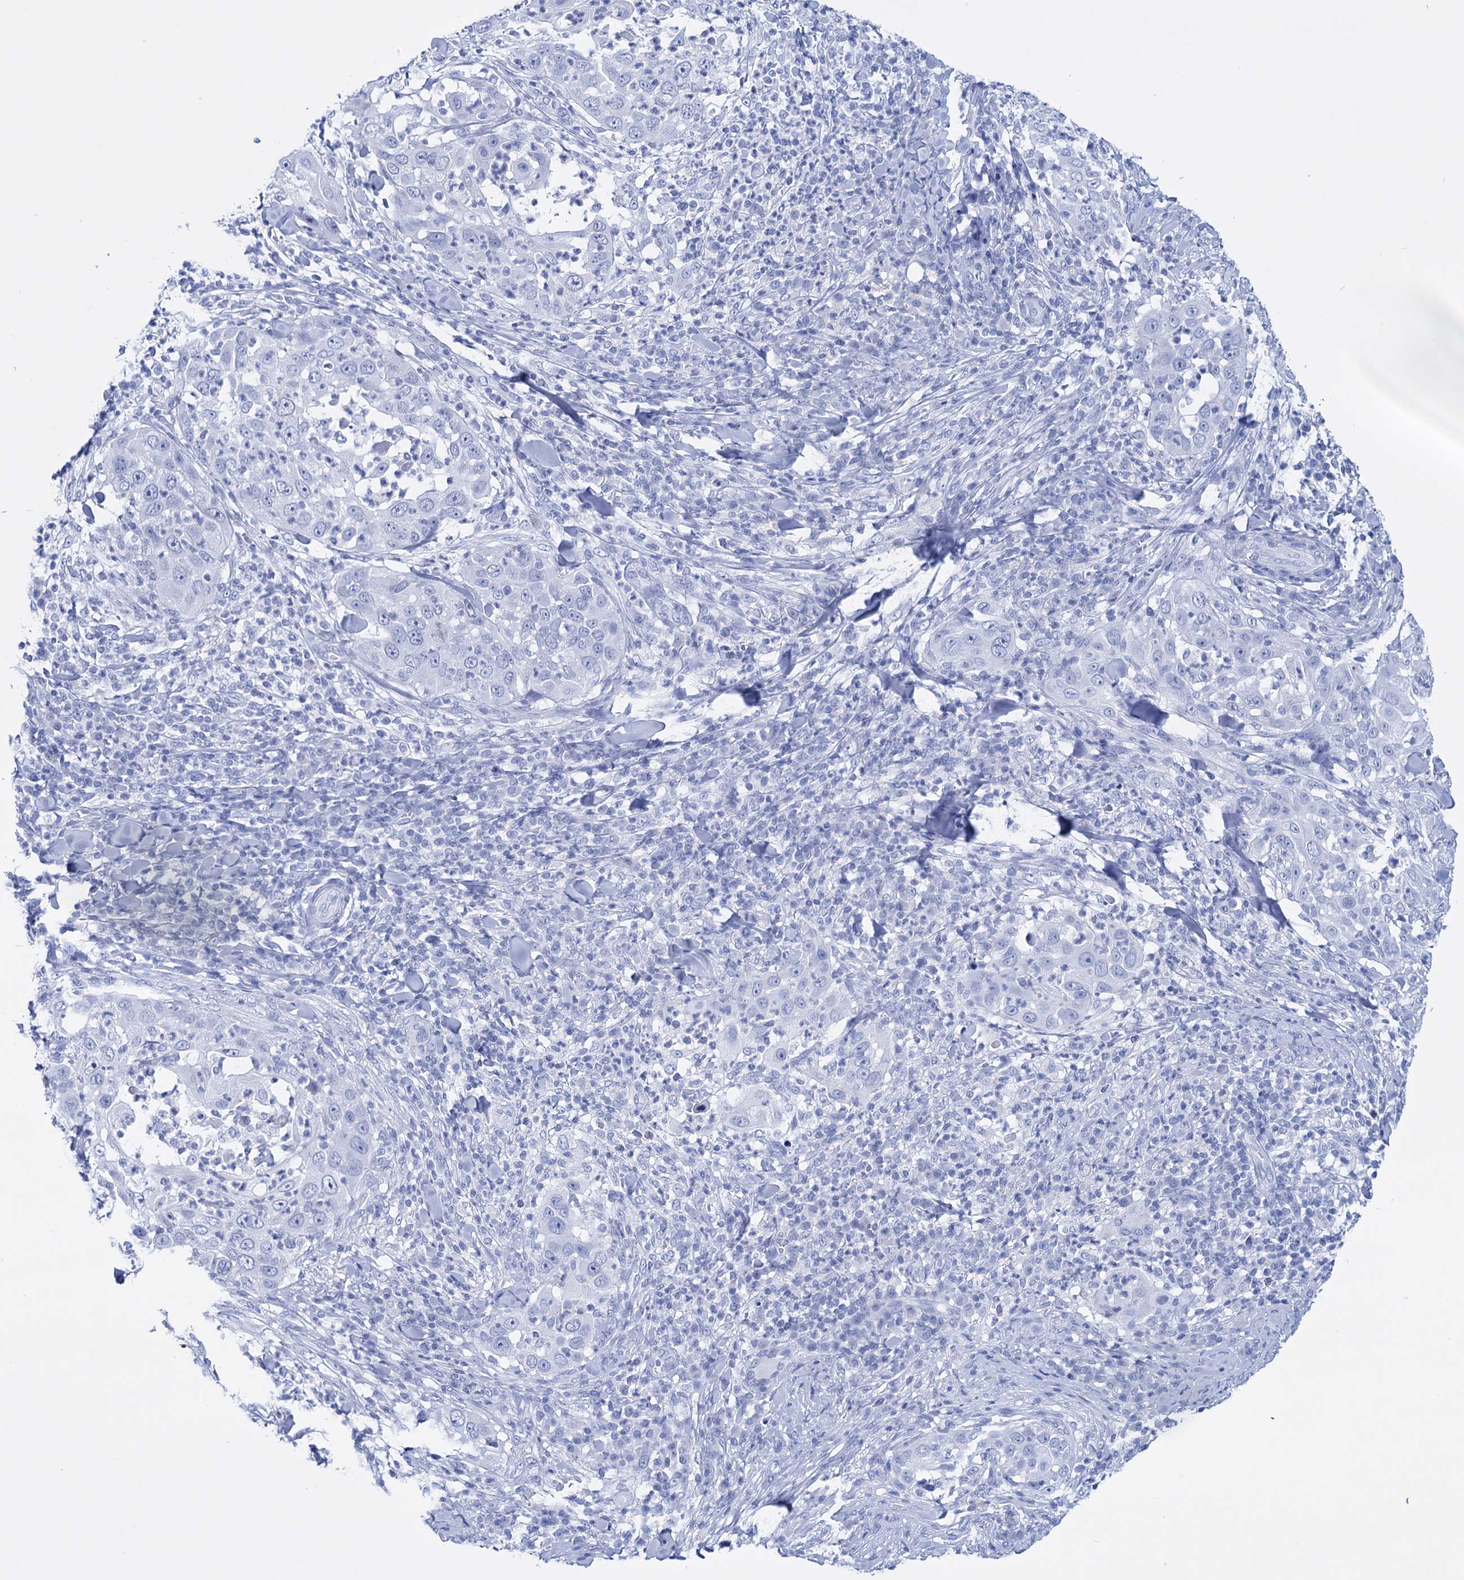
{"staining": {"intensity": "negative", "quantity": "none", "location": "none"}, "tissue": "skin cancer", "cell_type": "Tumor cells", "image_type": "cancer", "snomed": [{"axis": "morphology", "description": "Squamous cell carcinoma, NOS"}, {"axis": "topography", "description": "Skin"}], "caption": "Tumor cells are negative for brown protein staining in skin squamous cell carcinoma.", "gene": "FBXW12", "patient": {"sex": "female", "age": 44}}